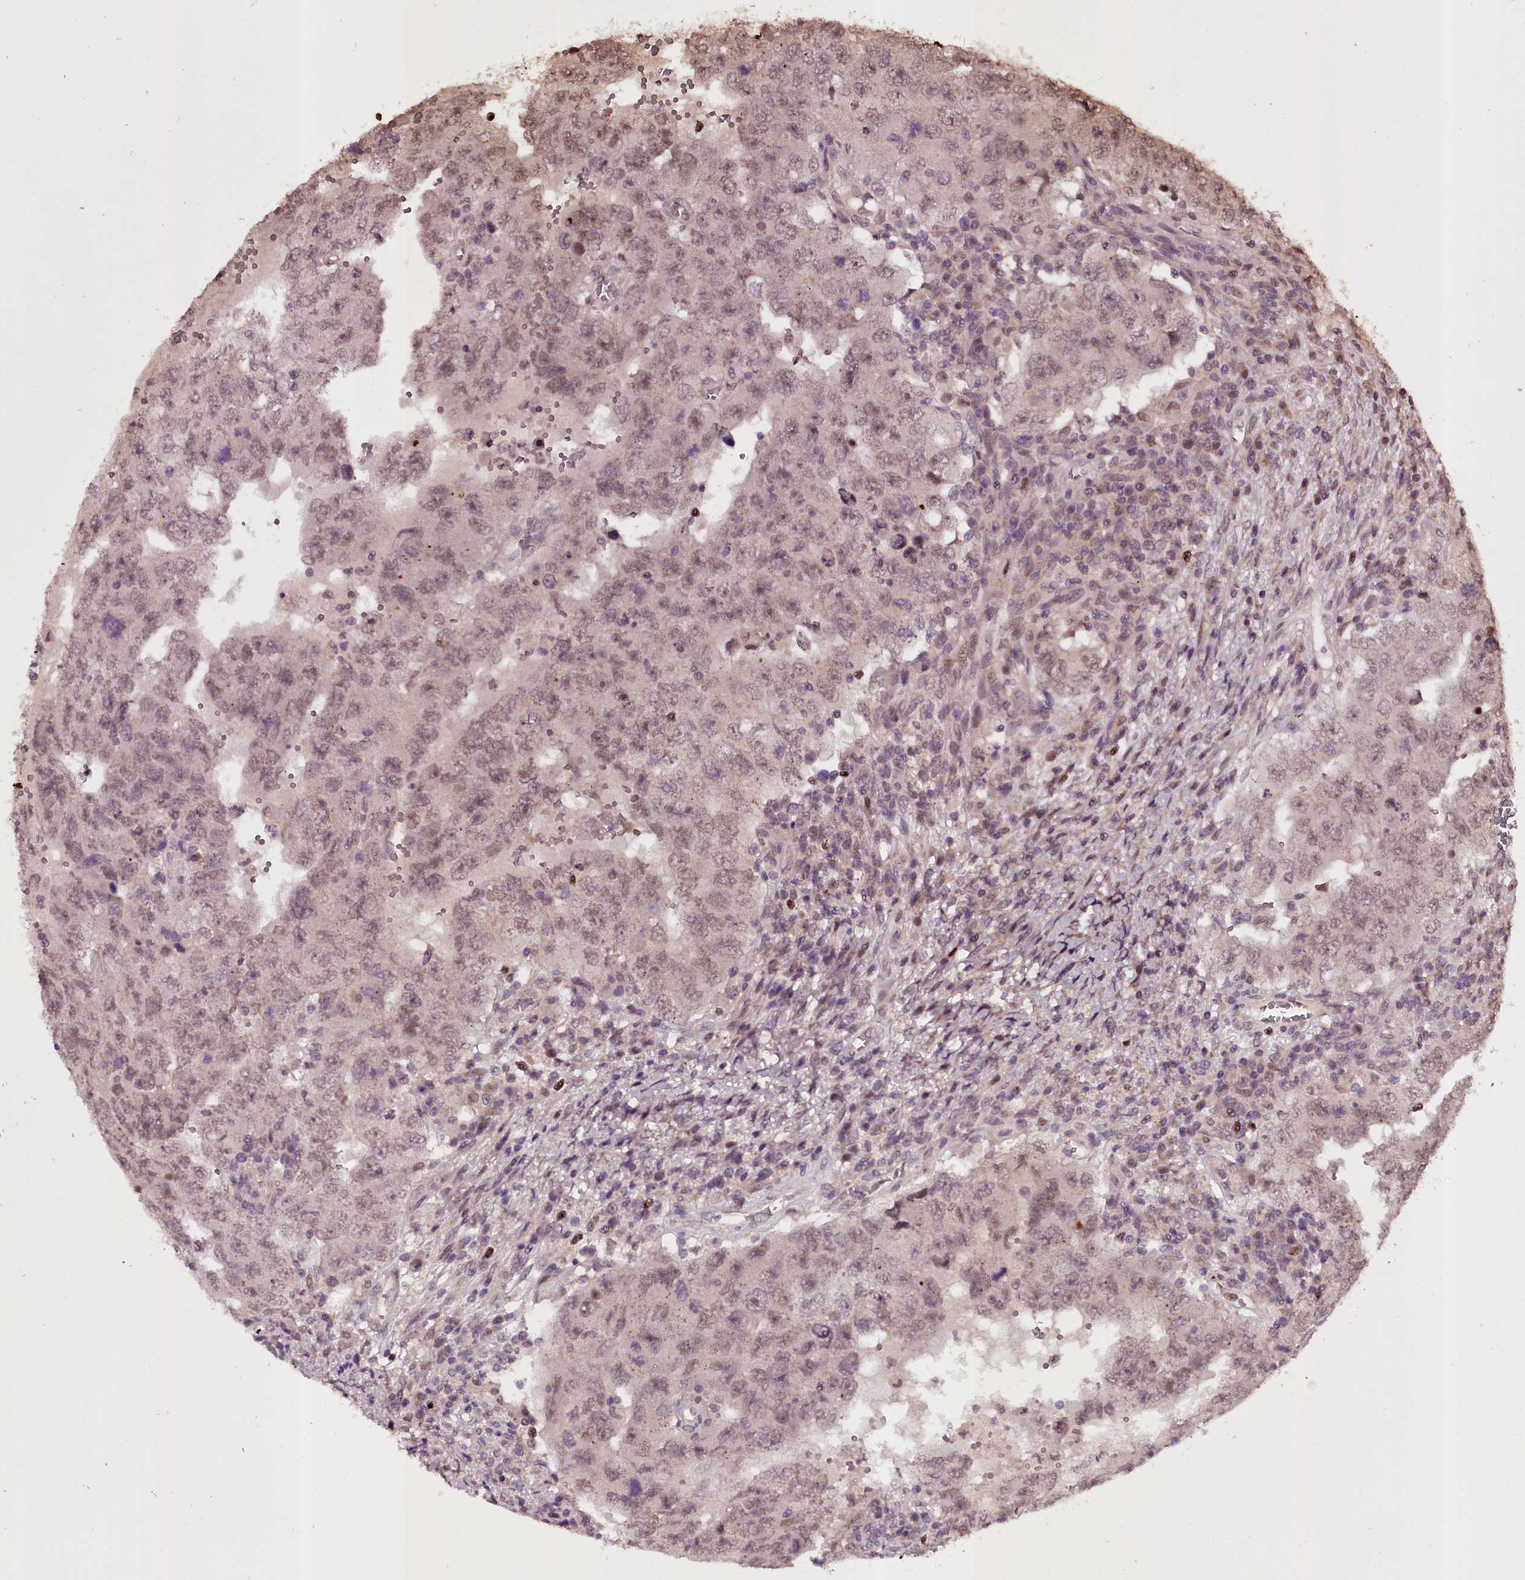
{"staining": {"intensity": "weak", "quantity": "25%-75%", "location": "nuclear"}, "tissue": "testis cancer", "cell_type": "Tumor cells", "image_type": "cancer", "snomed": [{"axis": "morphology", "description": "Carcinoma, Embryonal, NOS"}, {"axis": "topography", "description": "Testis"}], "caption": "Embryonal carcinoma (testis) was stained to show a protein in brown. There is low levels of weak nuclear staining in about 25%-75% of tumor cells.", "gene": "MAML3", "patient": {"sex": "male", "age": 26}}